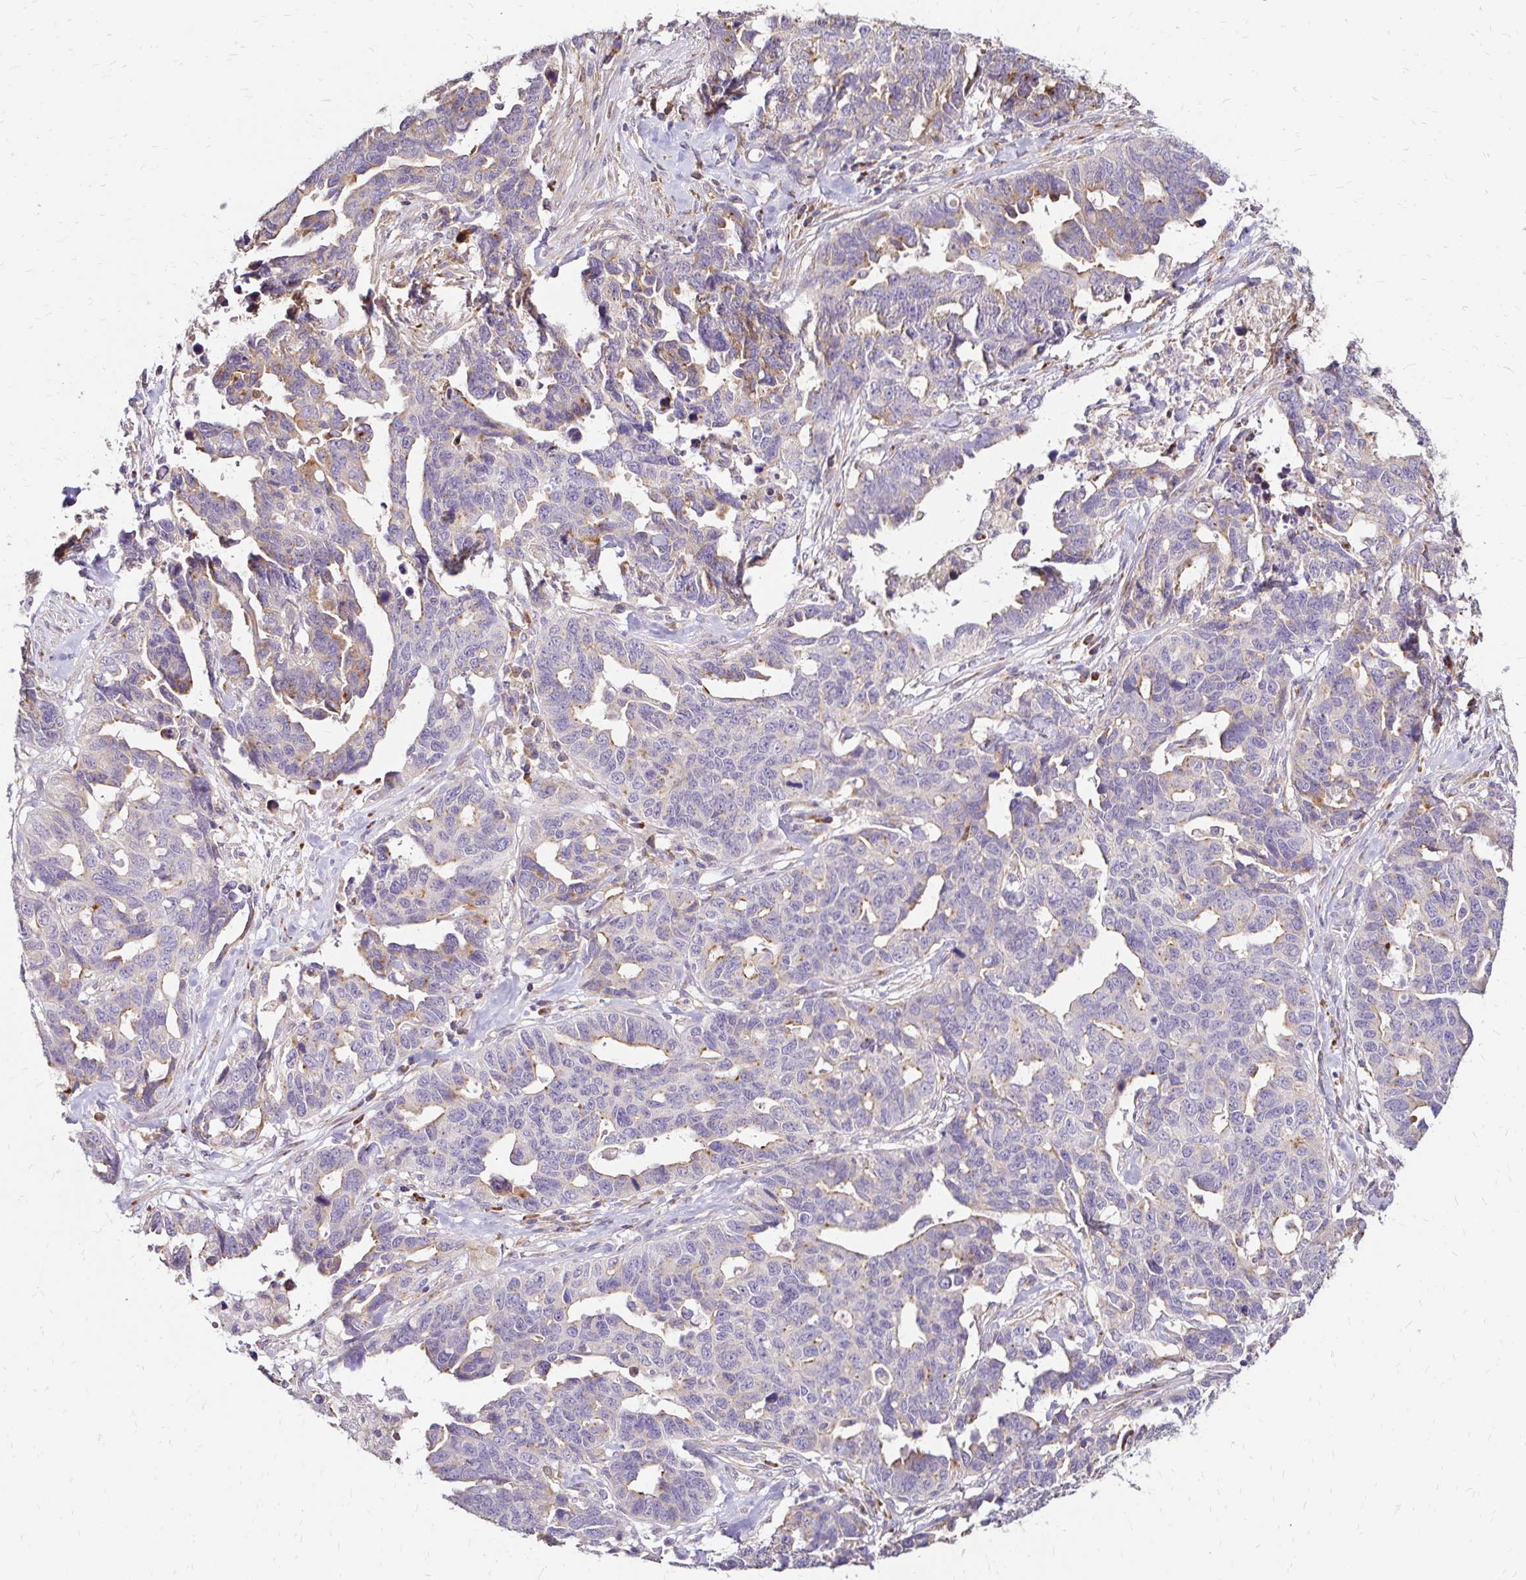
{"staining": {"intensity": "weak", "quantity": "<25%", "location": "cytoplasmic/membranous"}, "tissue": "ovarian cancer", "cell_type": "Tumor cells", "image_type": "cancer", "snomed": [{"axis": "morphology", "description": "Cystadenocarcinoma, serous, NOS"}, {"axis": "topography", "description": "Ovary"}], "caption": "Protein analysis of ovarian serous cystadenocarcinoma shows no significant positivity in tumor cells.", "gene": "PRIMA1", "patient": {"sex": "female", "age": 69}}